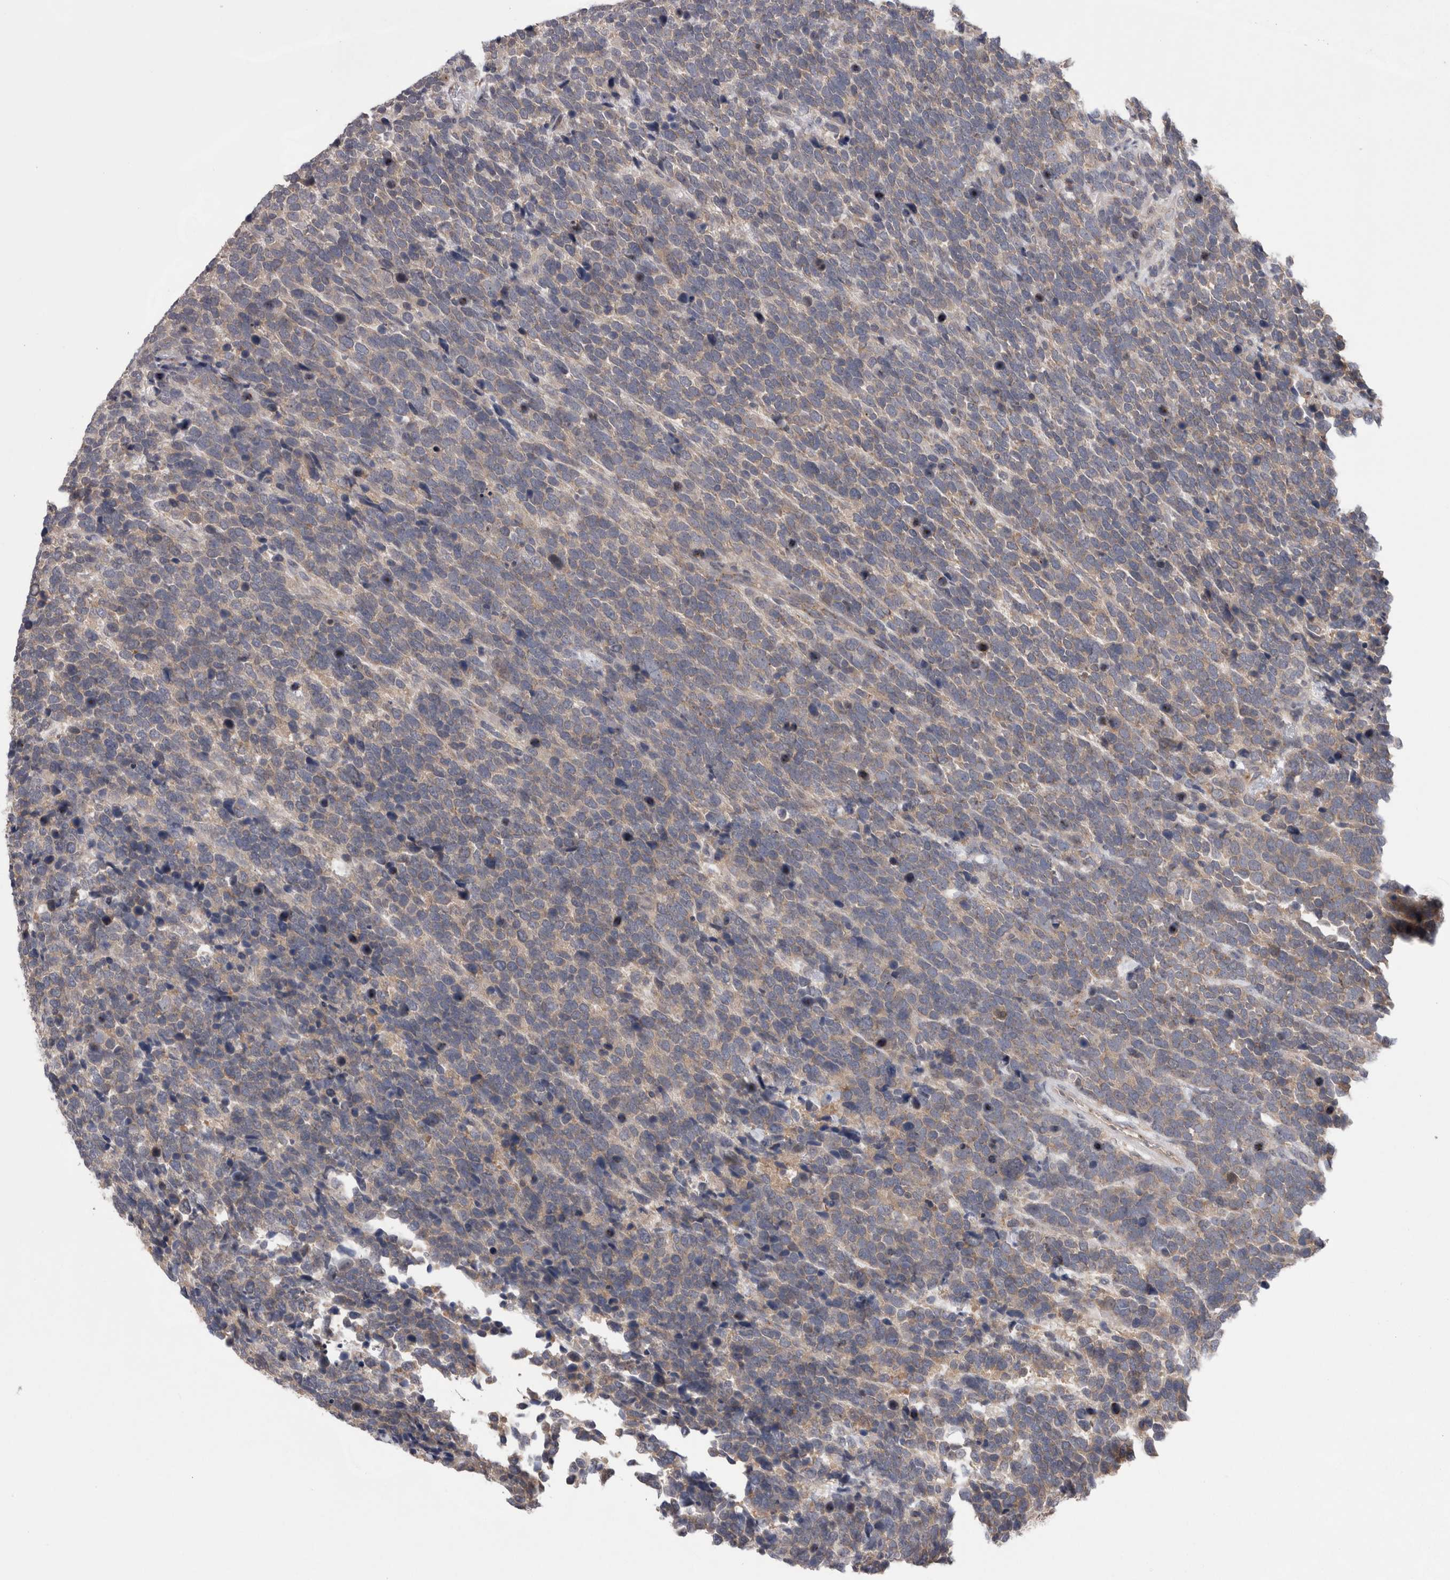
{"staining": {"intensity": "negative", "quantity": "none", "location": "none"}, "tissue": "urothelial cancer", "cell_type": "Tumor cells", "image_type": "cancer", "snomed": [{"axis": "morphology", "description": "Urothelial carcinoma, High grade"}, {"axis": "topography", "description": "Urinary bladder"}], "caption": "This histopathology image is of urothelial carcinoma (high-grade) stained with immunohistochemistry to label a protein in brown with the nuclei are counter-stained blue. There is no expression in tumor cells. (DAB immunohistochemistry with hematoxylin counter stain).", "gene": "DCTN6", "patient": {"sex": "female", "age": 82}}